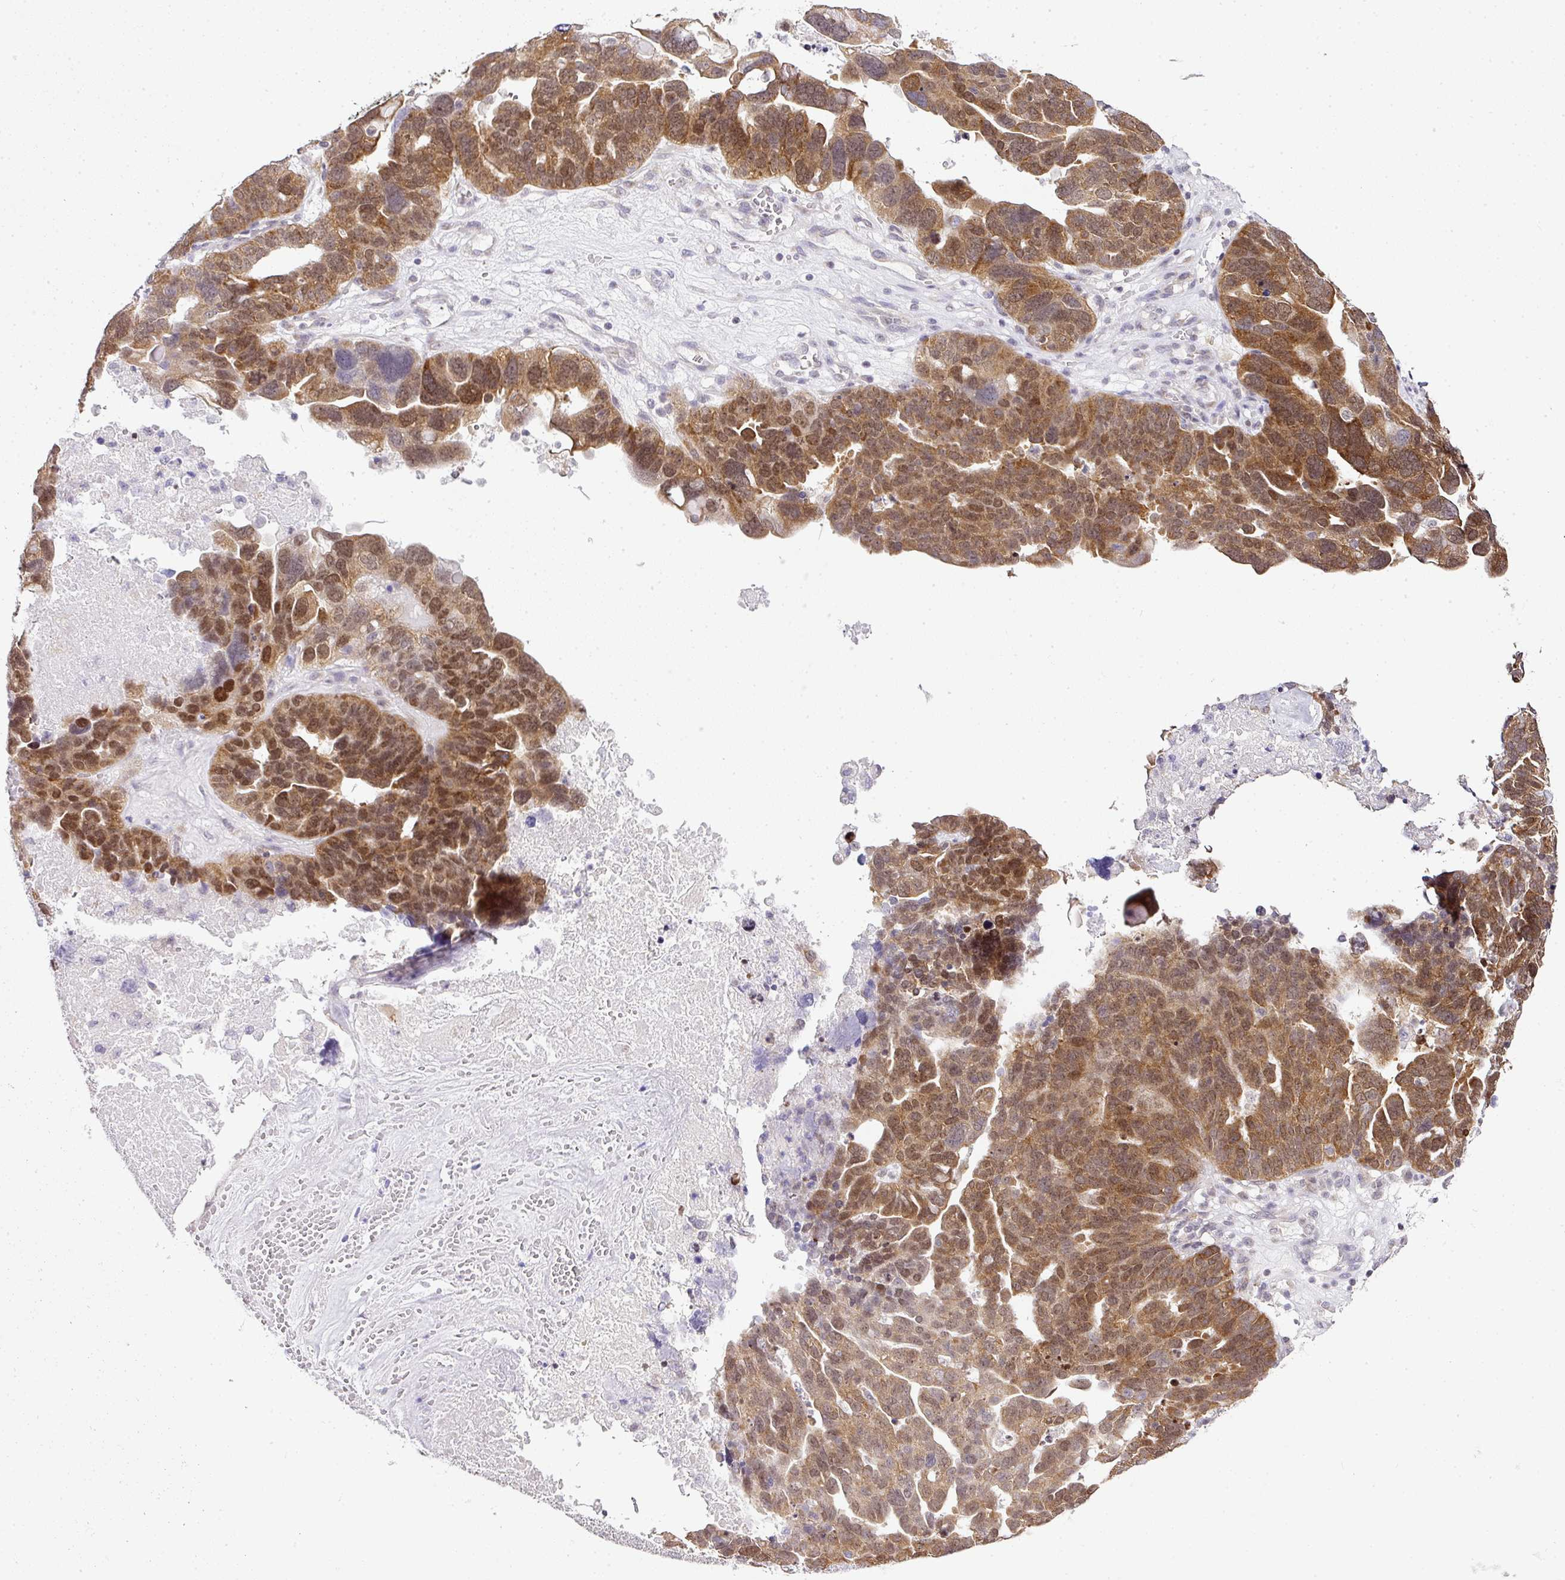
{"staining": {"intensity": "moderate", "quantity": ">75%", "location": "cytoplasmic/membranous,nuclear"}, "tissue": "ovarian cancer", "cell_type": "Tumor cells", "image_type": "cancer", "snomed": [{"axis": "morphology", "description": "Cystadenocarcinoma, serous, NOS"}, {"axis": "topography", "description": "Ovary"}], "caption": "Tumor cells demonstrate moderate cytoplasmic/membranous and nuclear expression in about >75% of cells in ovarian cancer.", "gene": "FAM32A", "patient": {"sex": "female", "age": 59}}